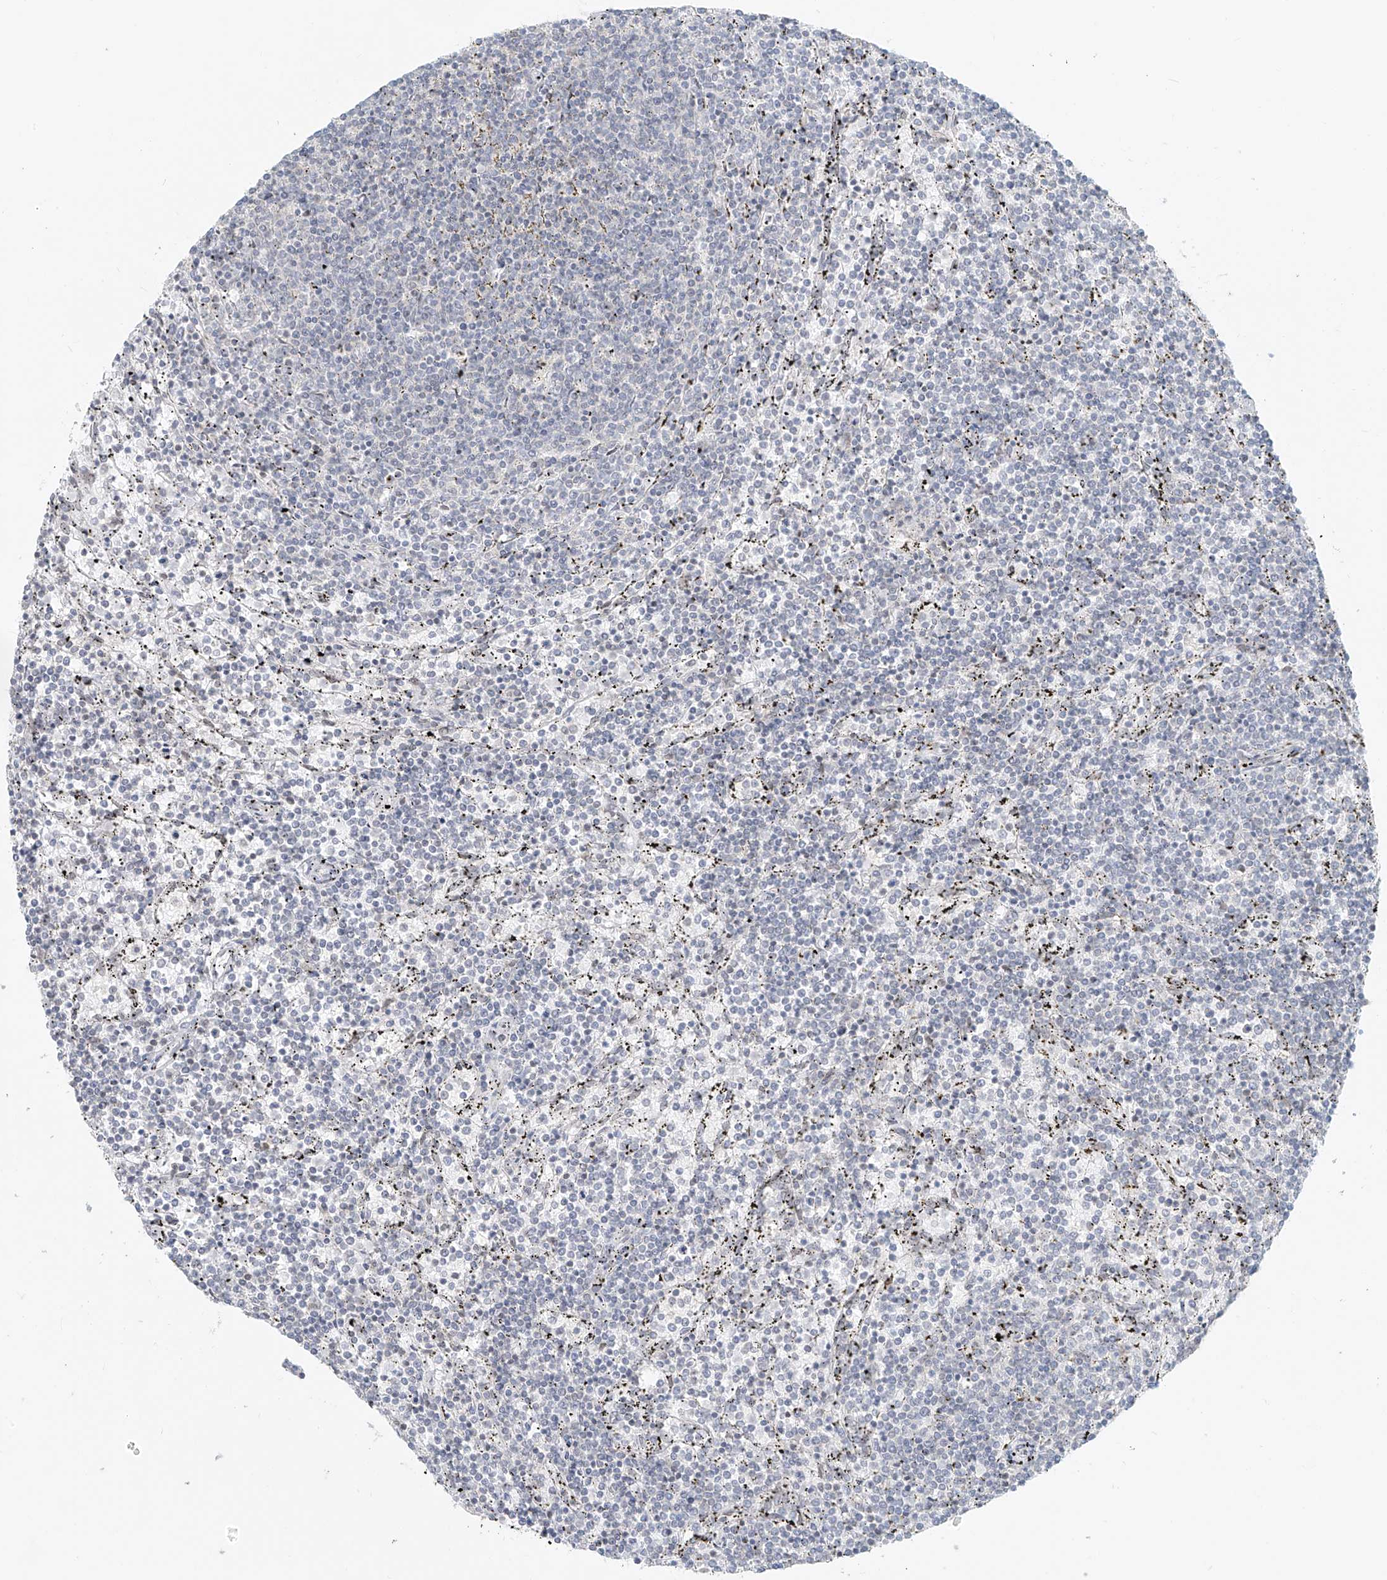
{"staining": {"intensity": "negative", "quantity": "none", "location": "none"}, "tissue": "lymphoma", "cell_type": "Tumor cells", "image_type": "cancer", "snomed": [{"axis": "morphology", "description": "Malignant lymphoma, non-Hodgkin's type, Low grade"}, {"axis": "topography", "description": "Spleen"}], "caption": "The photomicrograph displays no staining of tumor cells in malignant lymphoma, non-Hodgkin's type (low-grade).", "gene": "OSBPL7", "patient": {"sex": "female", "age": 50}}